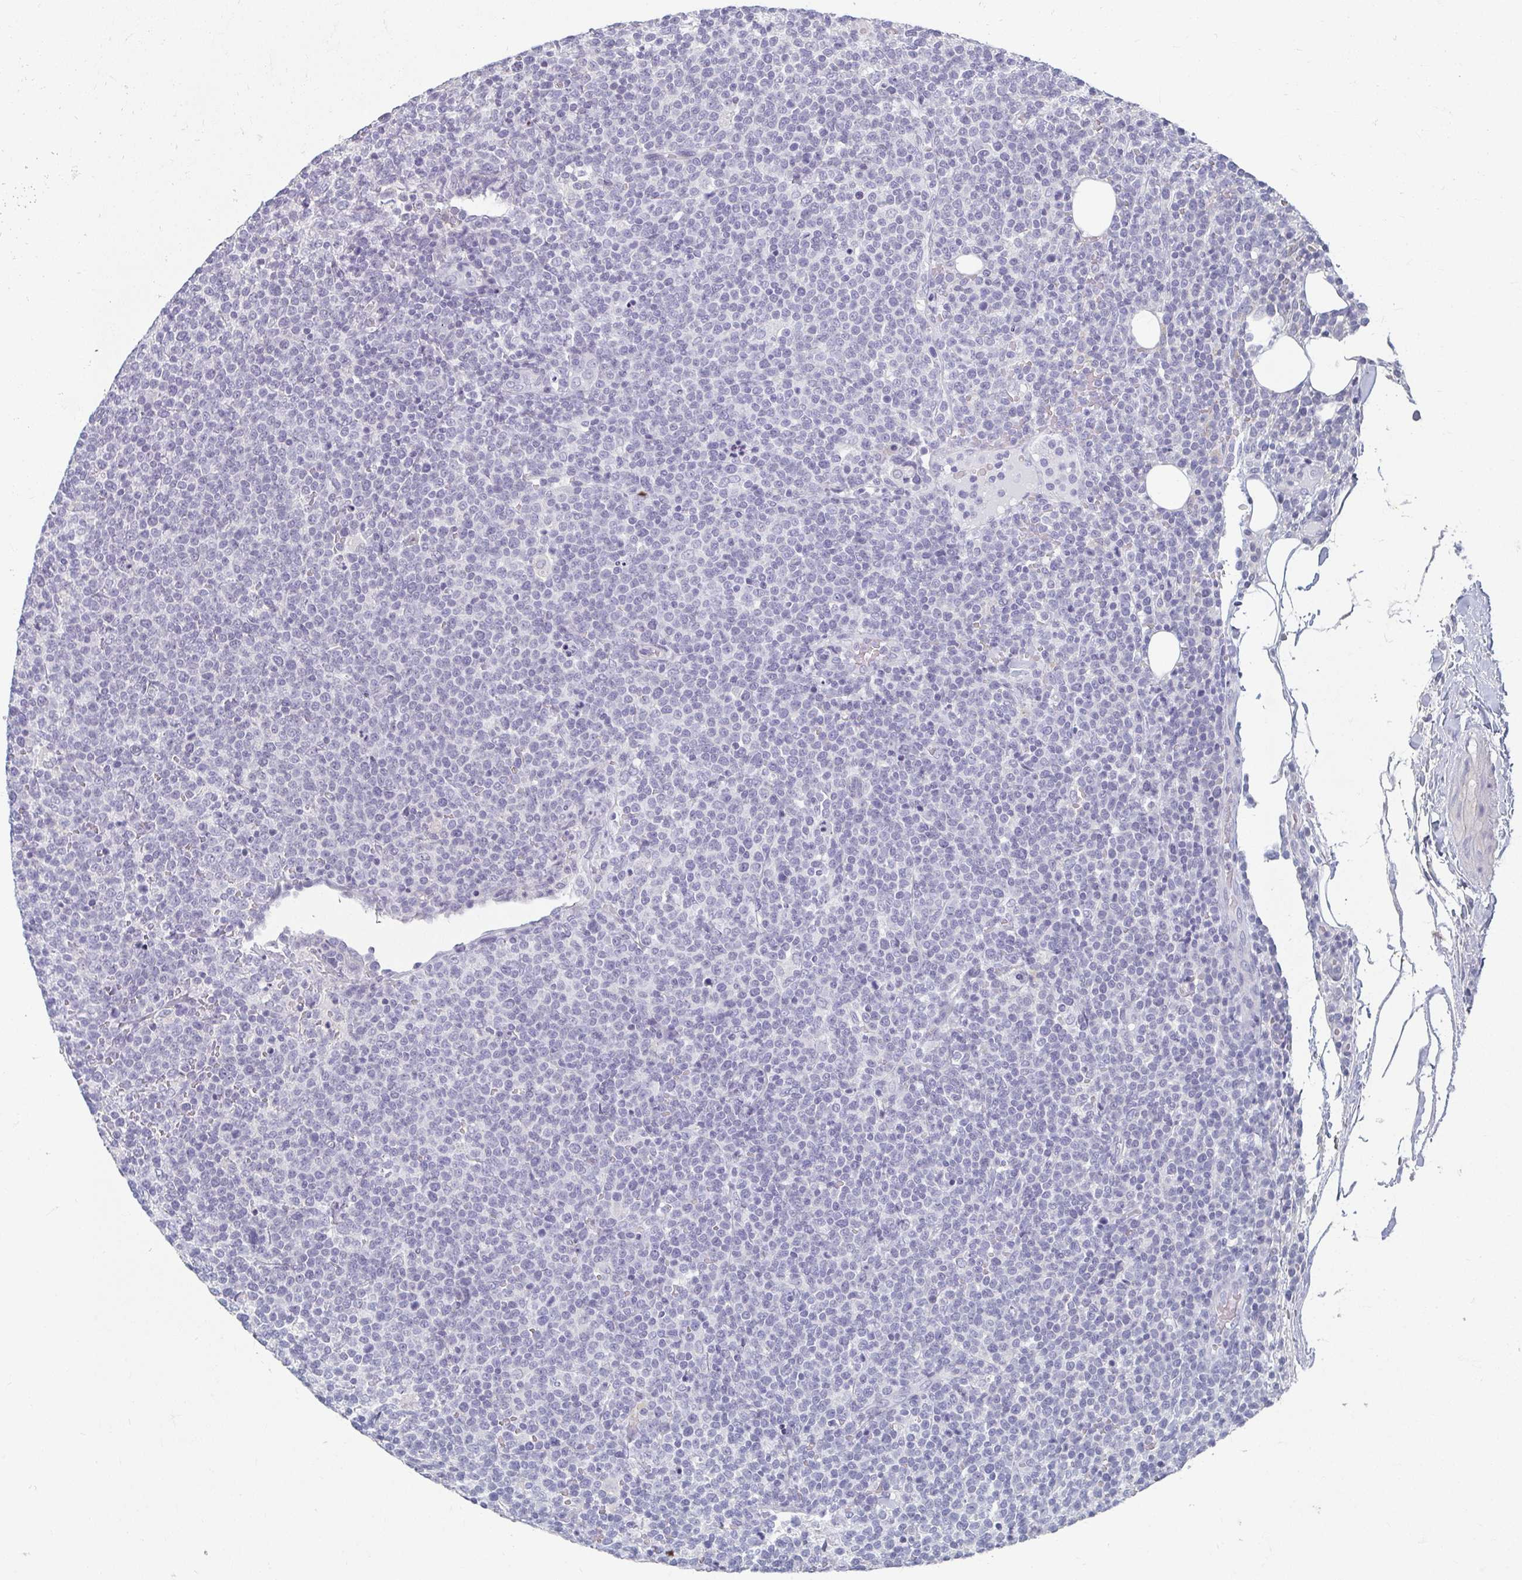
{"staining": {"intensity": "negative", "quantity": "none", "location": "none"}, "tissue": "lymphoma", "cell_type": "Tumor cells", "image_type": "cancer", "snomed": [{"axis": "morphology", "description": "Malignant lymphoma, non-Hodgkin's type, High grade"}, {"axis": "topography", "description": "Lymph node"}], "caption": "This histopathology image is of lymphoma stained with immunohistochemistry to label a protein in brown with the nuclei are counter-stained blue. There is no positivity in tumor cells.", "gene": "CAMKV", "patient": {"sex": "male", "age": 61}}